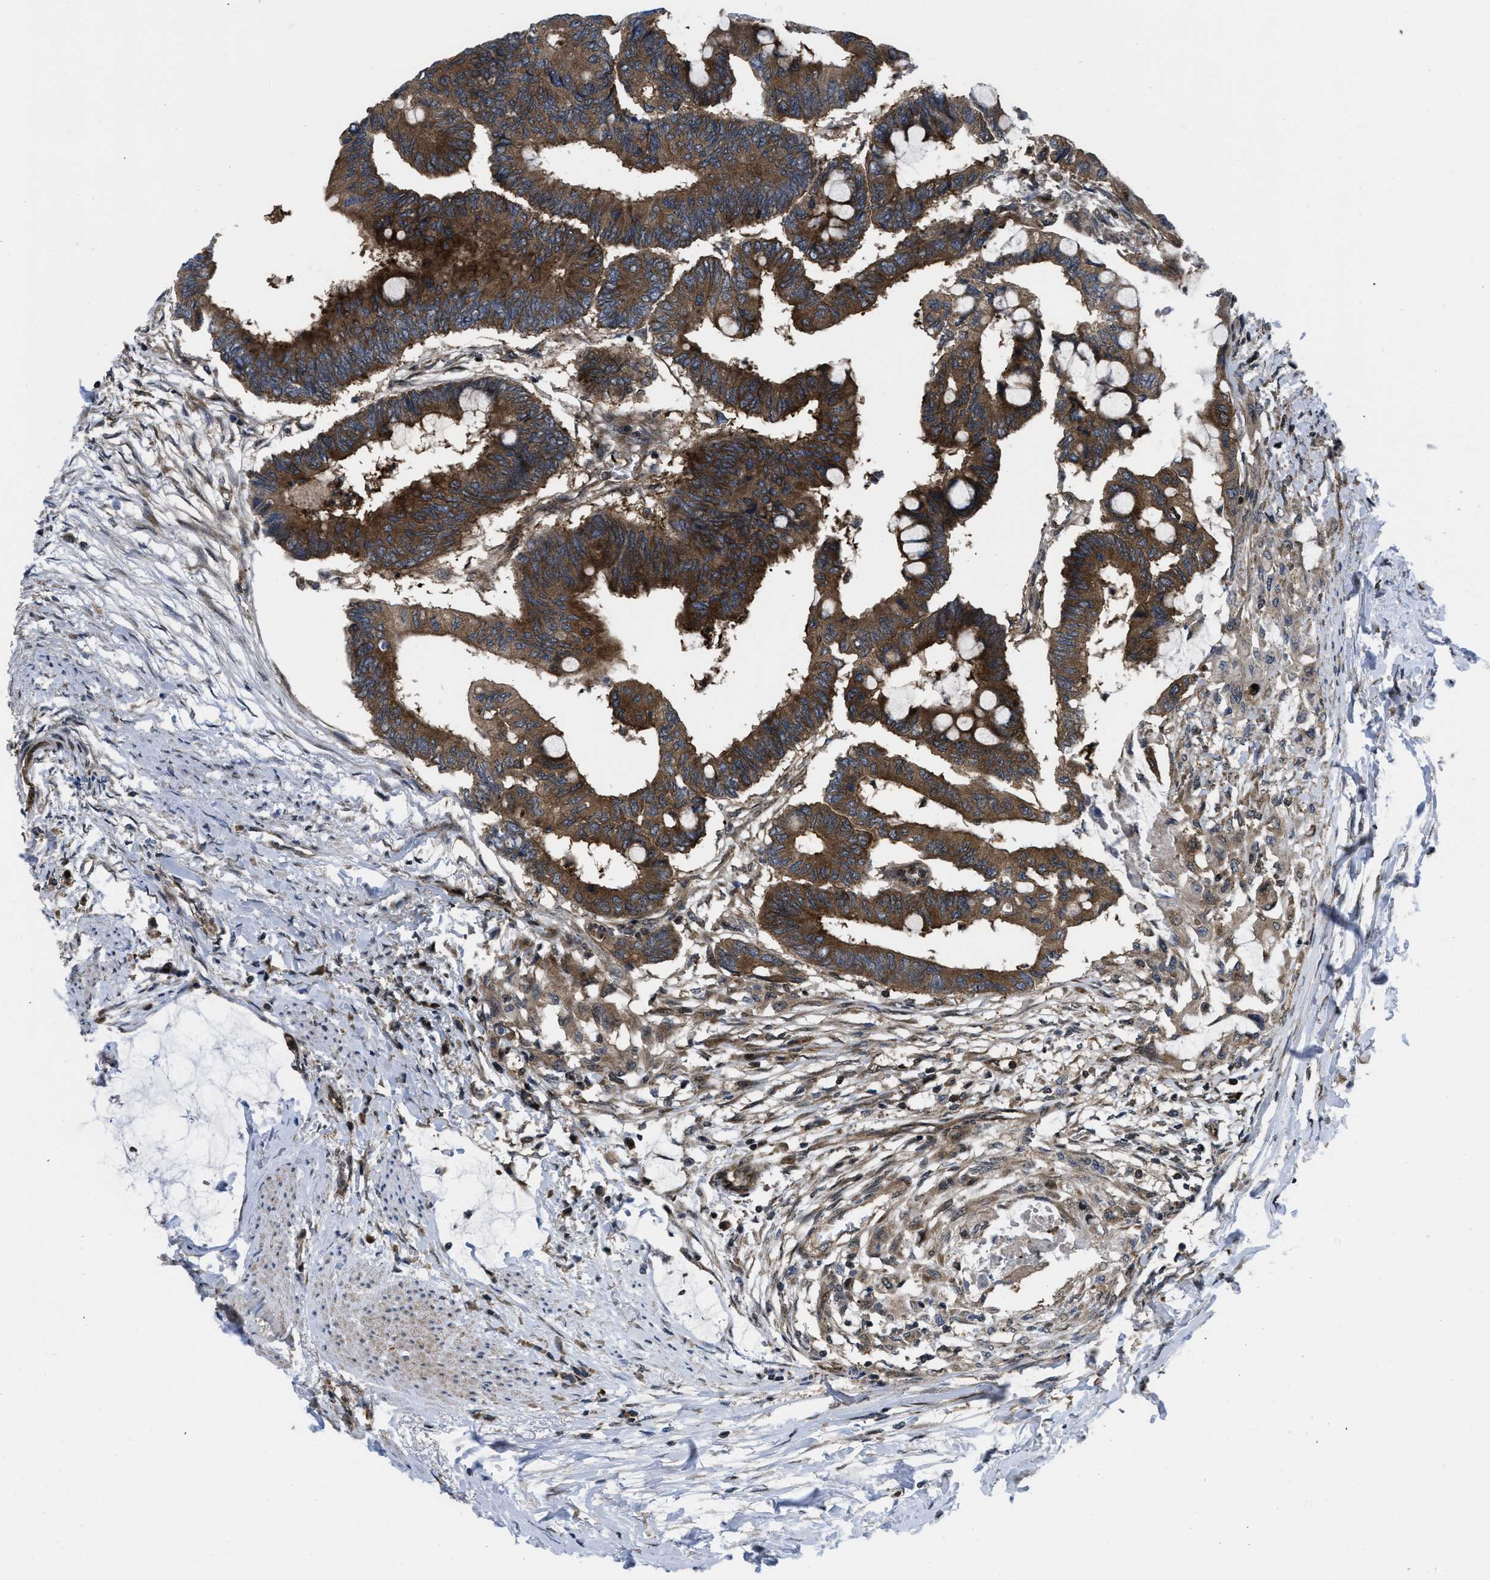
{"staining": {"intensity": "moderate", "quantity": ">75%", "location": "cytoplasmic/membranous"}, "tissue": "colorectal cancer", "cell_type": "Tumor cells", "image_type": "cancer", "snomed": [{"axis": "morphology", "description": "Normal tissue, NOS"}, {"axis": "morphology", "description": "Adenocarcinoma, NOS"}, {"axis": "topography", "description": "Rectum"}, {"axis": "topography", "description": "Peripheral nerve tissue"}], "caption": "Immunohistochemical staining of human colorectal cancer displays moderate cytoplasmic/membranous protein staining in approximately >75% of tumor cells.", "gene": "PPP2CB", "patient": {"sex": "male", "age": 92}}